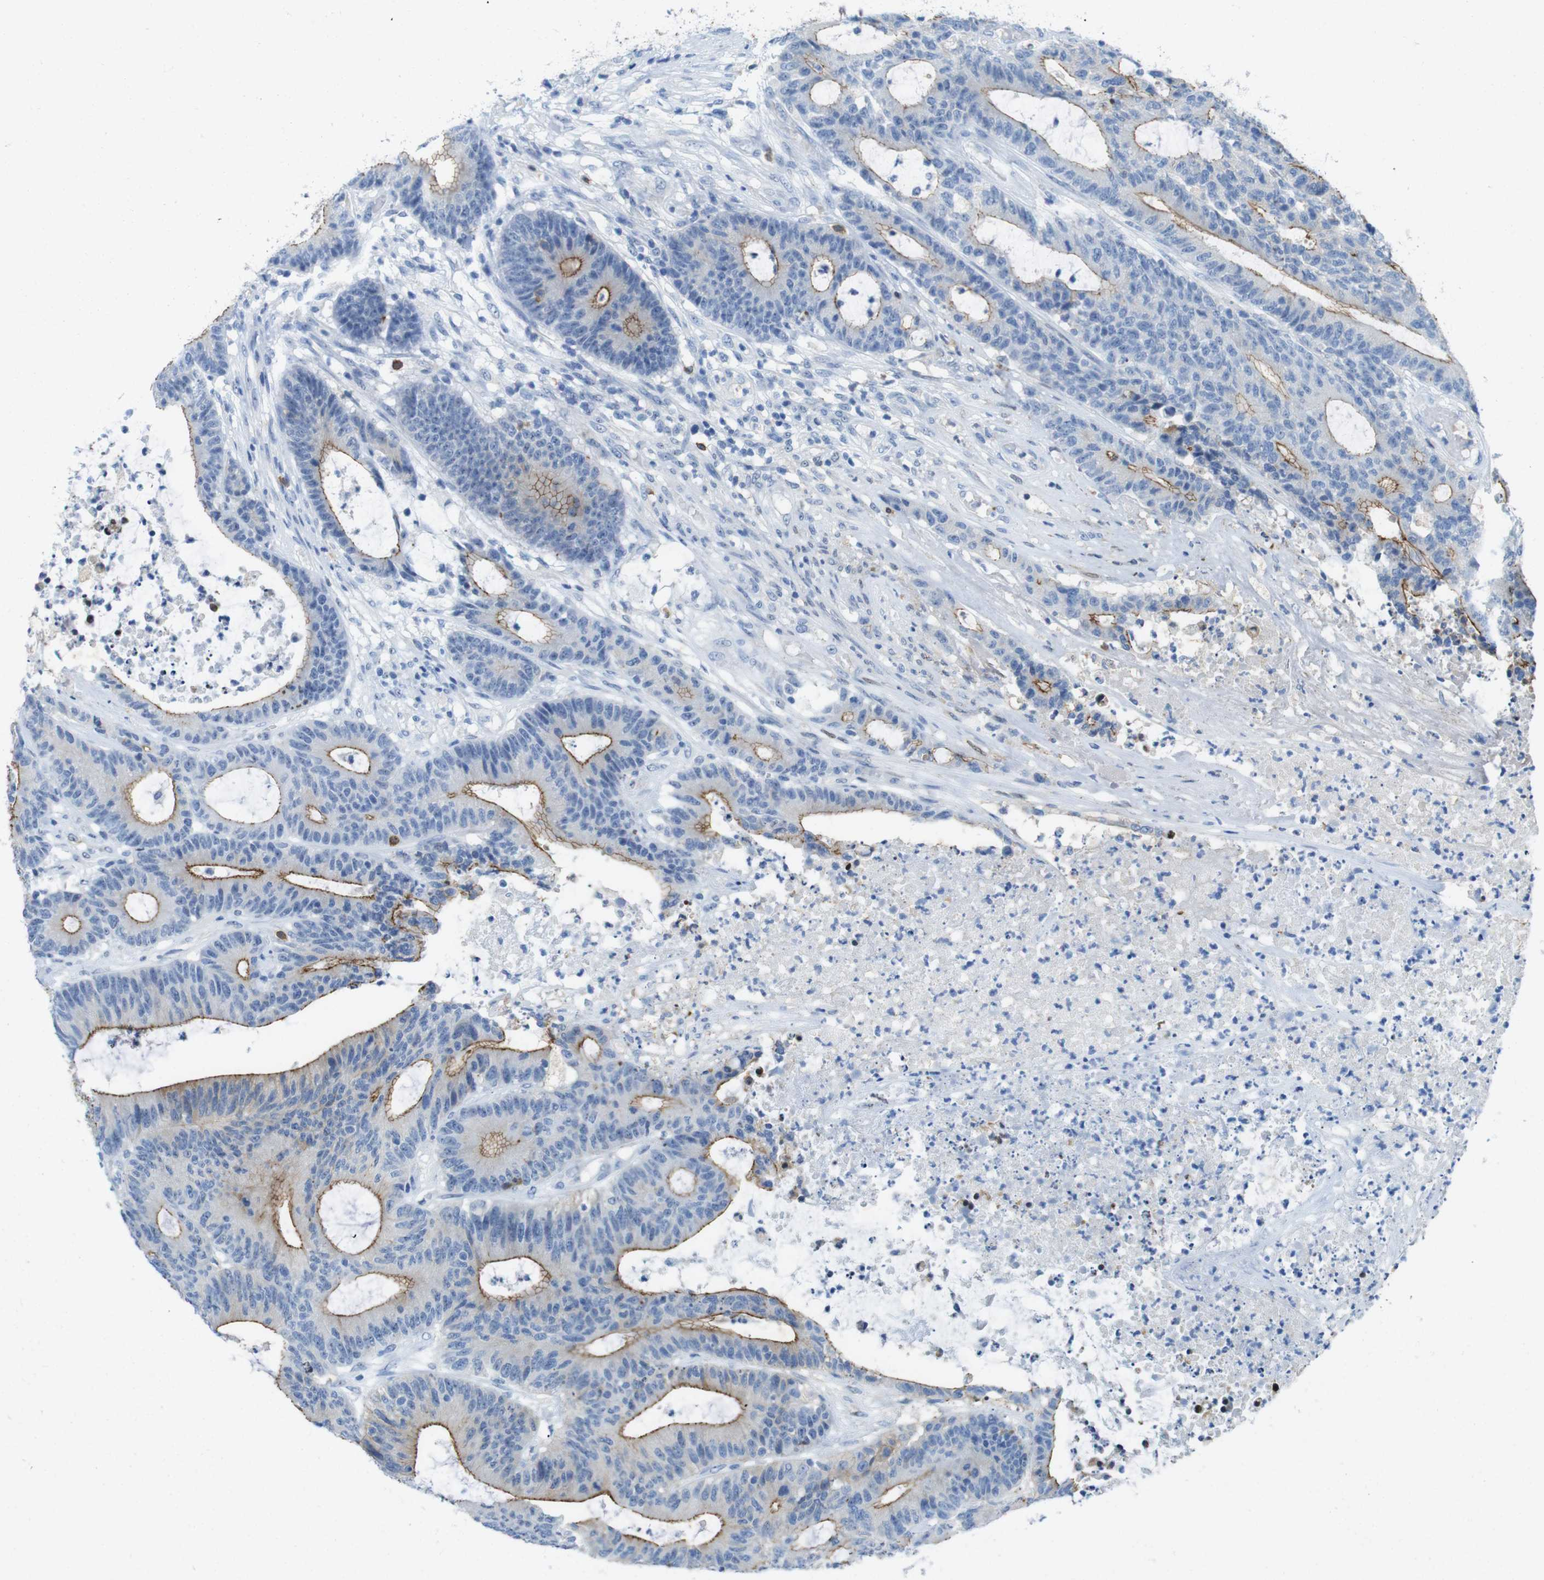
{"staining": {"intensity": "moderate", "quantity": "25%-75%", "location": "cytoplasmic/membranous"}, "tissue": "colorectal cancer", "cell_type": "Tumor cells", "image_type": "cancer", "snomed": [{"axis": "morphology", "description": "Adenocarcinoma, NOS"}, {"axis": "topography", "description": "Colon"}], "caption": "Immunohistochemistry (IHC) of human colorectal adenocarcinoma shows medium levels of moderate cytoplasmic/membranous positivity in approximately 25%-75% of tumor cells.", "gene": "TJP3", "patient": {"sex": "female", "age": 84}}